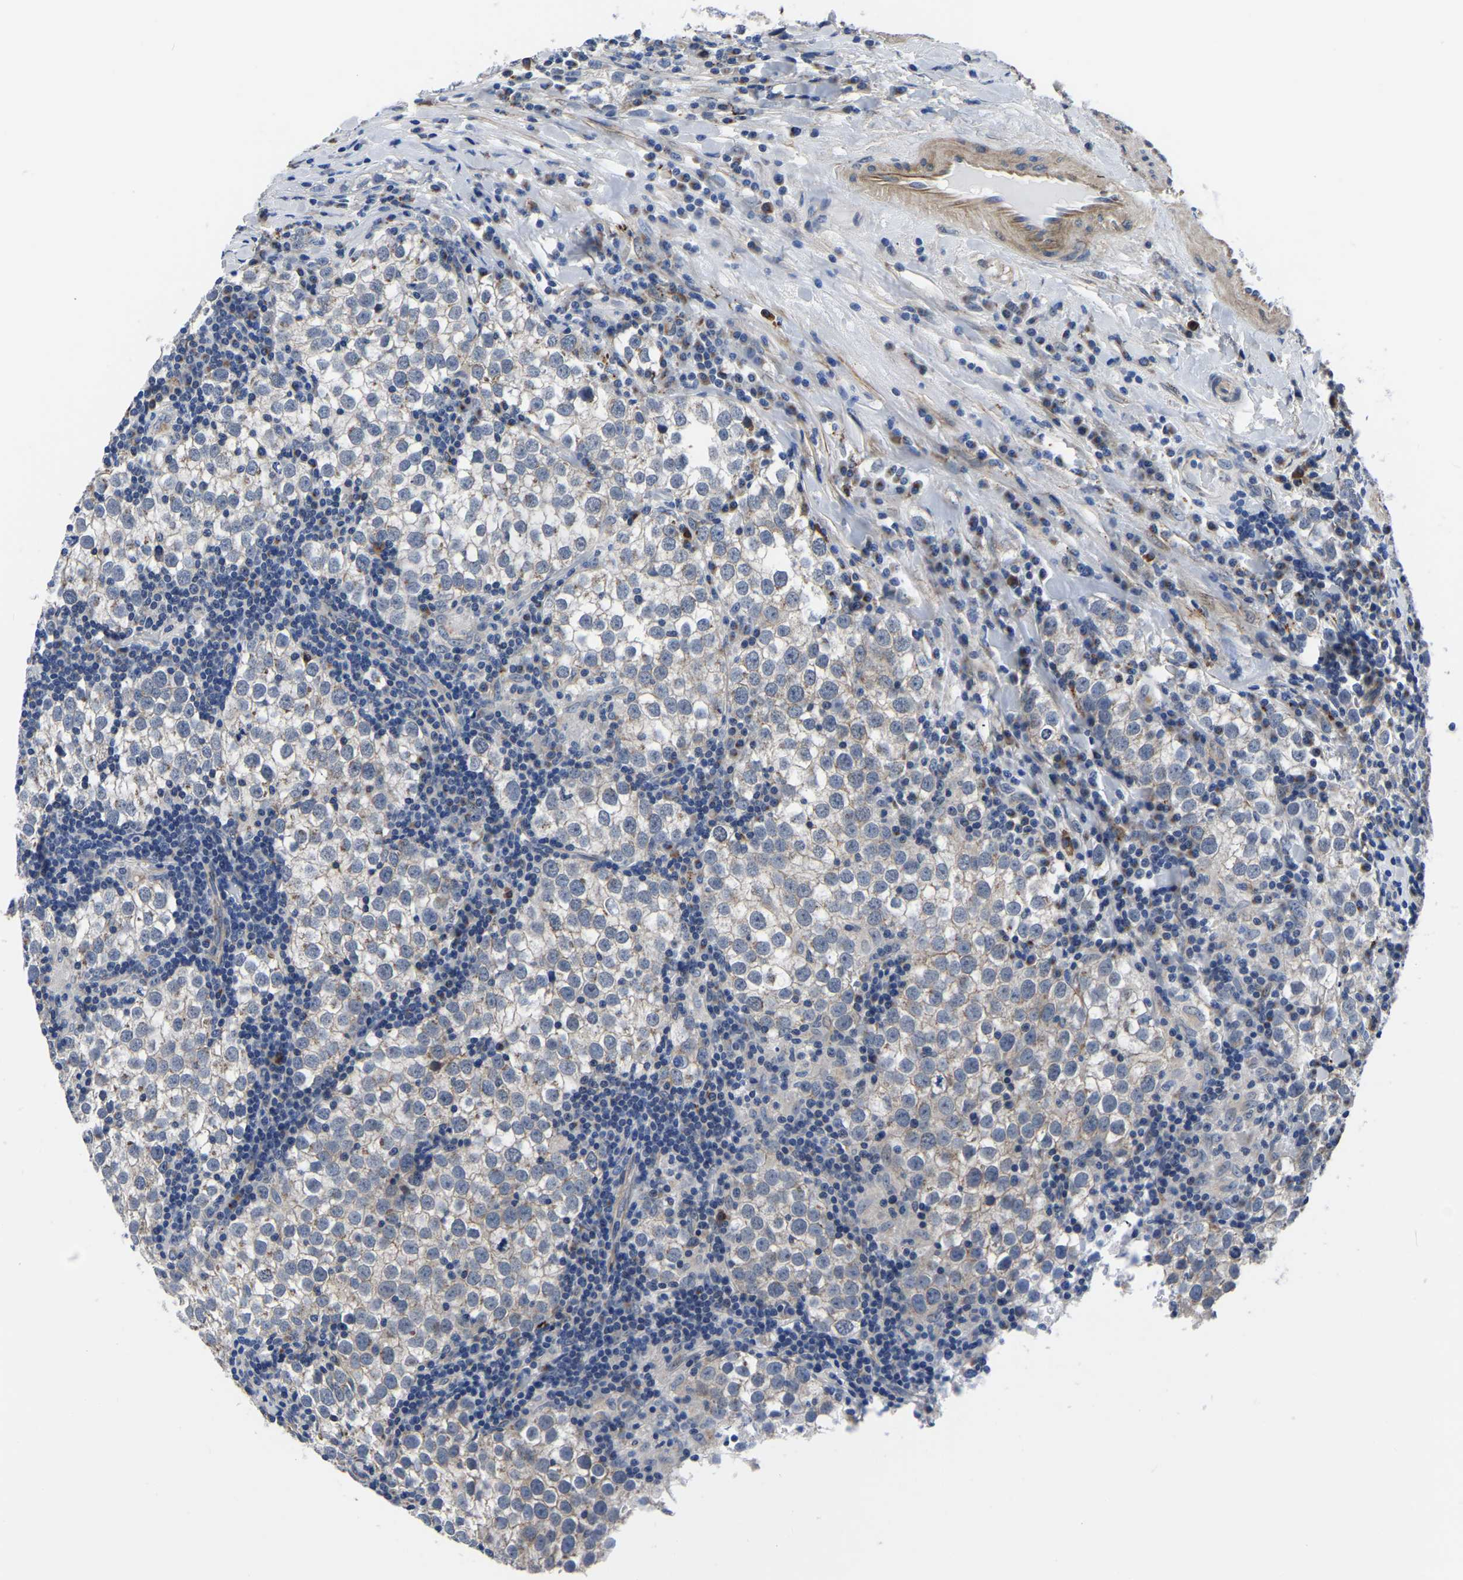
{"staining": {"intensity": "negative", "quantity": "none", "location": "none"}, "tissue": "testis cancer", "cell_type": "Tumor cells", "image_type": "cancer", "snomed": [{"axis": "morphology", "description": "Seminoma, NOS"}, {"axis": "morphology", "description": "Carcinoma, Embryonal, NOS"}, {"axis": "topography", "description": "Testis"}], "caption": "Immunohistochemical staining of seminoma (testis) reveals no significant staining in tumor cells. The staining is performed using DAB brown chromogen with nuclei counter-stained in using hematoxylin.", "gene": "PDLIM7", "patient": {"sex": "male", "age": 36}}